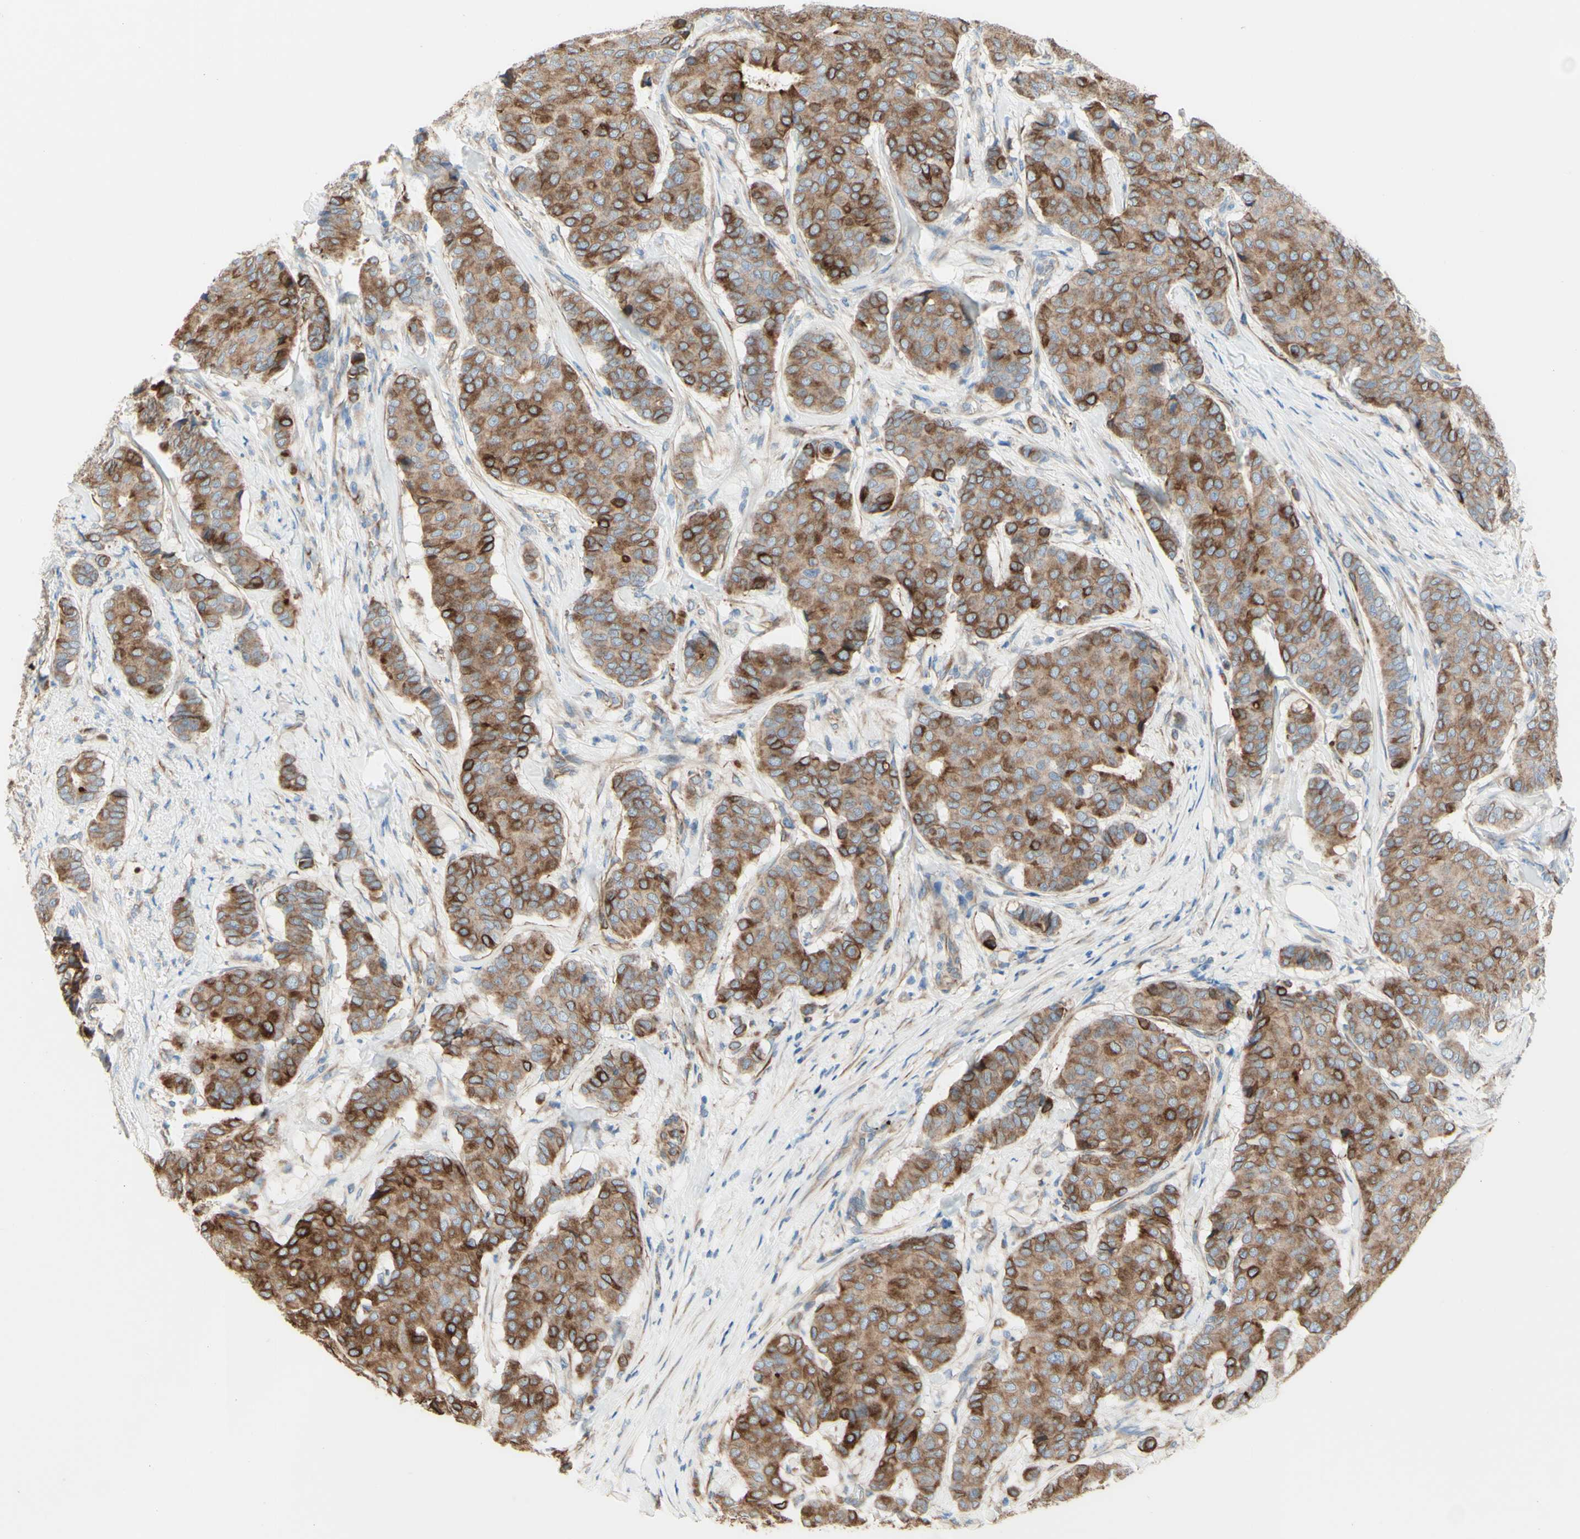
{"staining": {"intensity": "moderate", "quantity": ">75%", "location": "cytoplasmic/membranous"}, "tissue": "breast cancer", "cell_type": "Tumor cells", "image_type": "cancer", "snomed": [{"axis": "morphology", "description": "Duct carcinoma"}, {"axis": "topography", "description": "Breast"}], "caption": "Breast cancer (infiltrating ductal carcinoma) tissue reveals moderate cytoplasmic/membranous positivity in approximately >75% of tumor cells", "gene": "ENDOD1", "patient": {"sex": "female", "age": 75}}